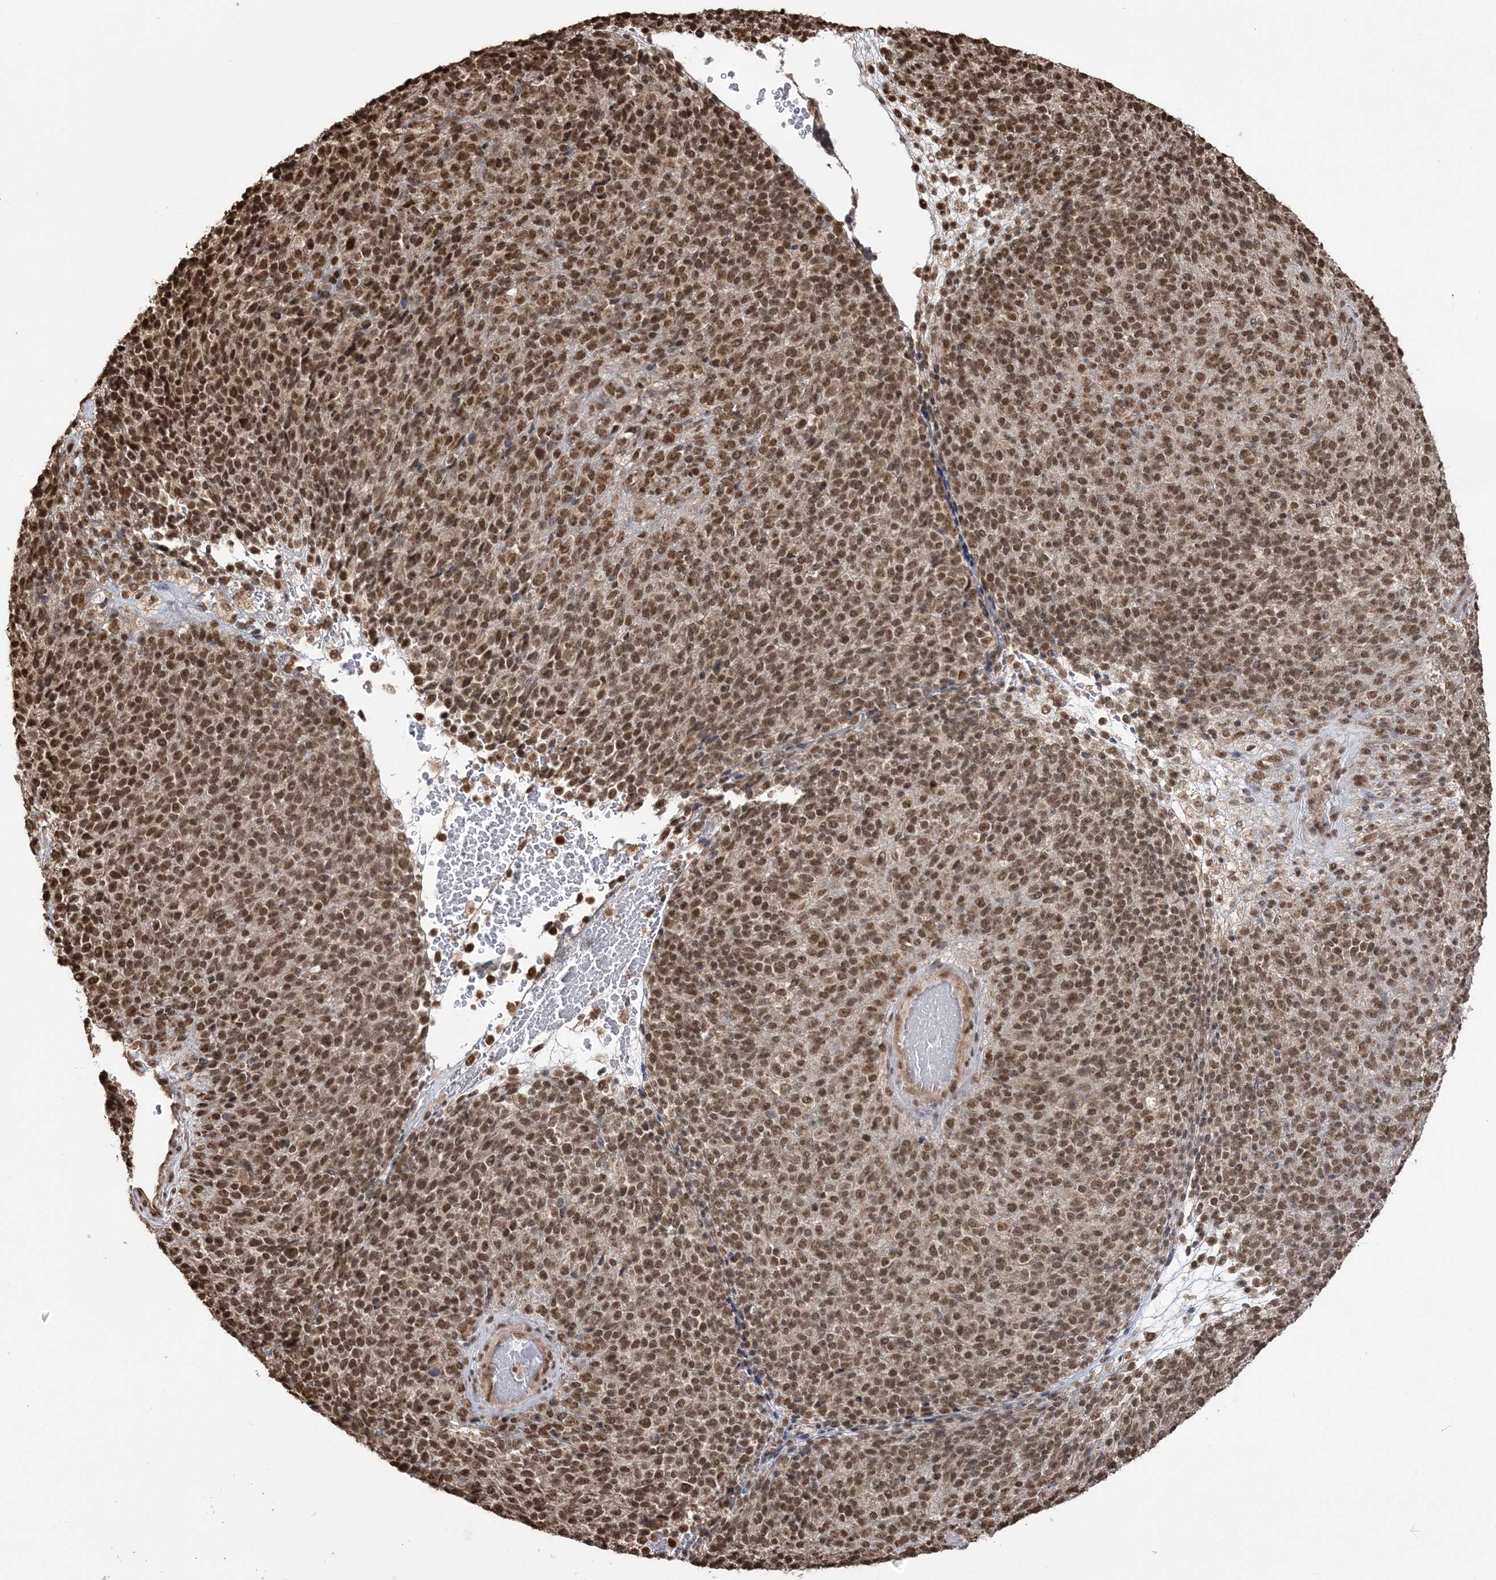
{"staining": {"intensity": "strong", "quantity": ">75%", "location": "nuclear"}, "tissue": "melanoma", "cell_type": "Tumor cells", "image_type": "cancer", "snomed": [{"axis": "morphology", "description": "Malignant melanoma, Metastatic site"}, {"axis": "topography", "description": "Brain"}], "caption": "Immunohistochemical staining of human malignant melanoma (metastatic site) shows high levels of strong nuclear positivity in approximately >75% of tumor cells.", "gene": "ZNF839", "patient": {"sex": "female", "age": 56}}